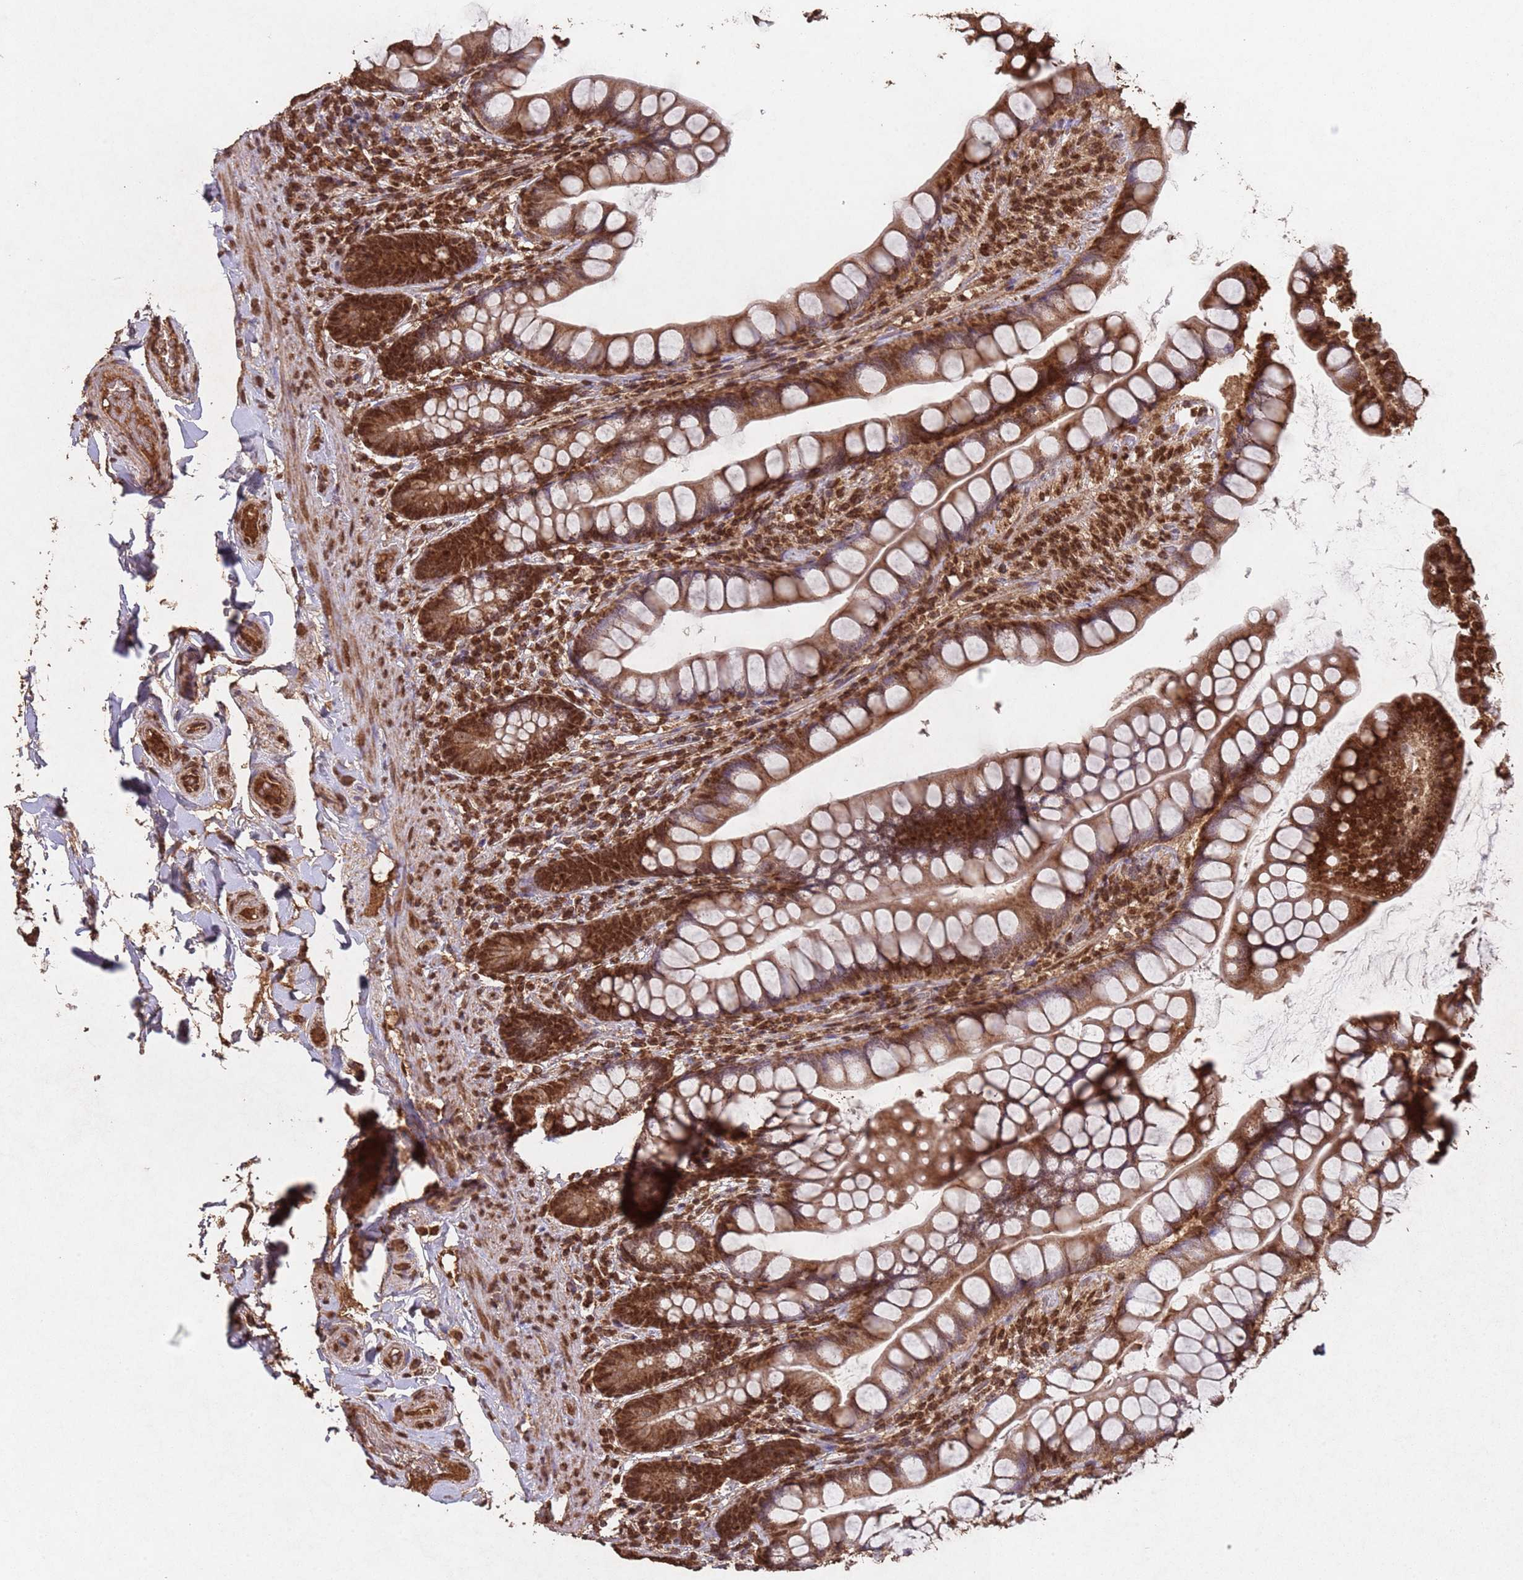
{"staining": {"intensity": "strong", "quantity": ">75%", "location": "cytoplasmic/membranous,nuclear"}, "tissue": "small intestine", "cell_type": "Glandular cells", "image_type": "normal", "snomed": [{"axis": "morphology", "description": "Normal tissue, NOS"}, {"axis": "topography", "description": "Small intestine"}], "caption": "Protein analysis of unremarkable small intestine shows strong cytoplasmic/membranous,nuclear staining in about >75% of glandular cells.", "gene": "HDAC10", "patient": {"sex": "male", "age": 70}}